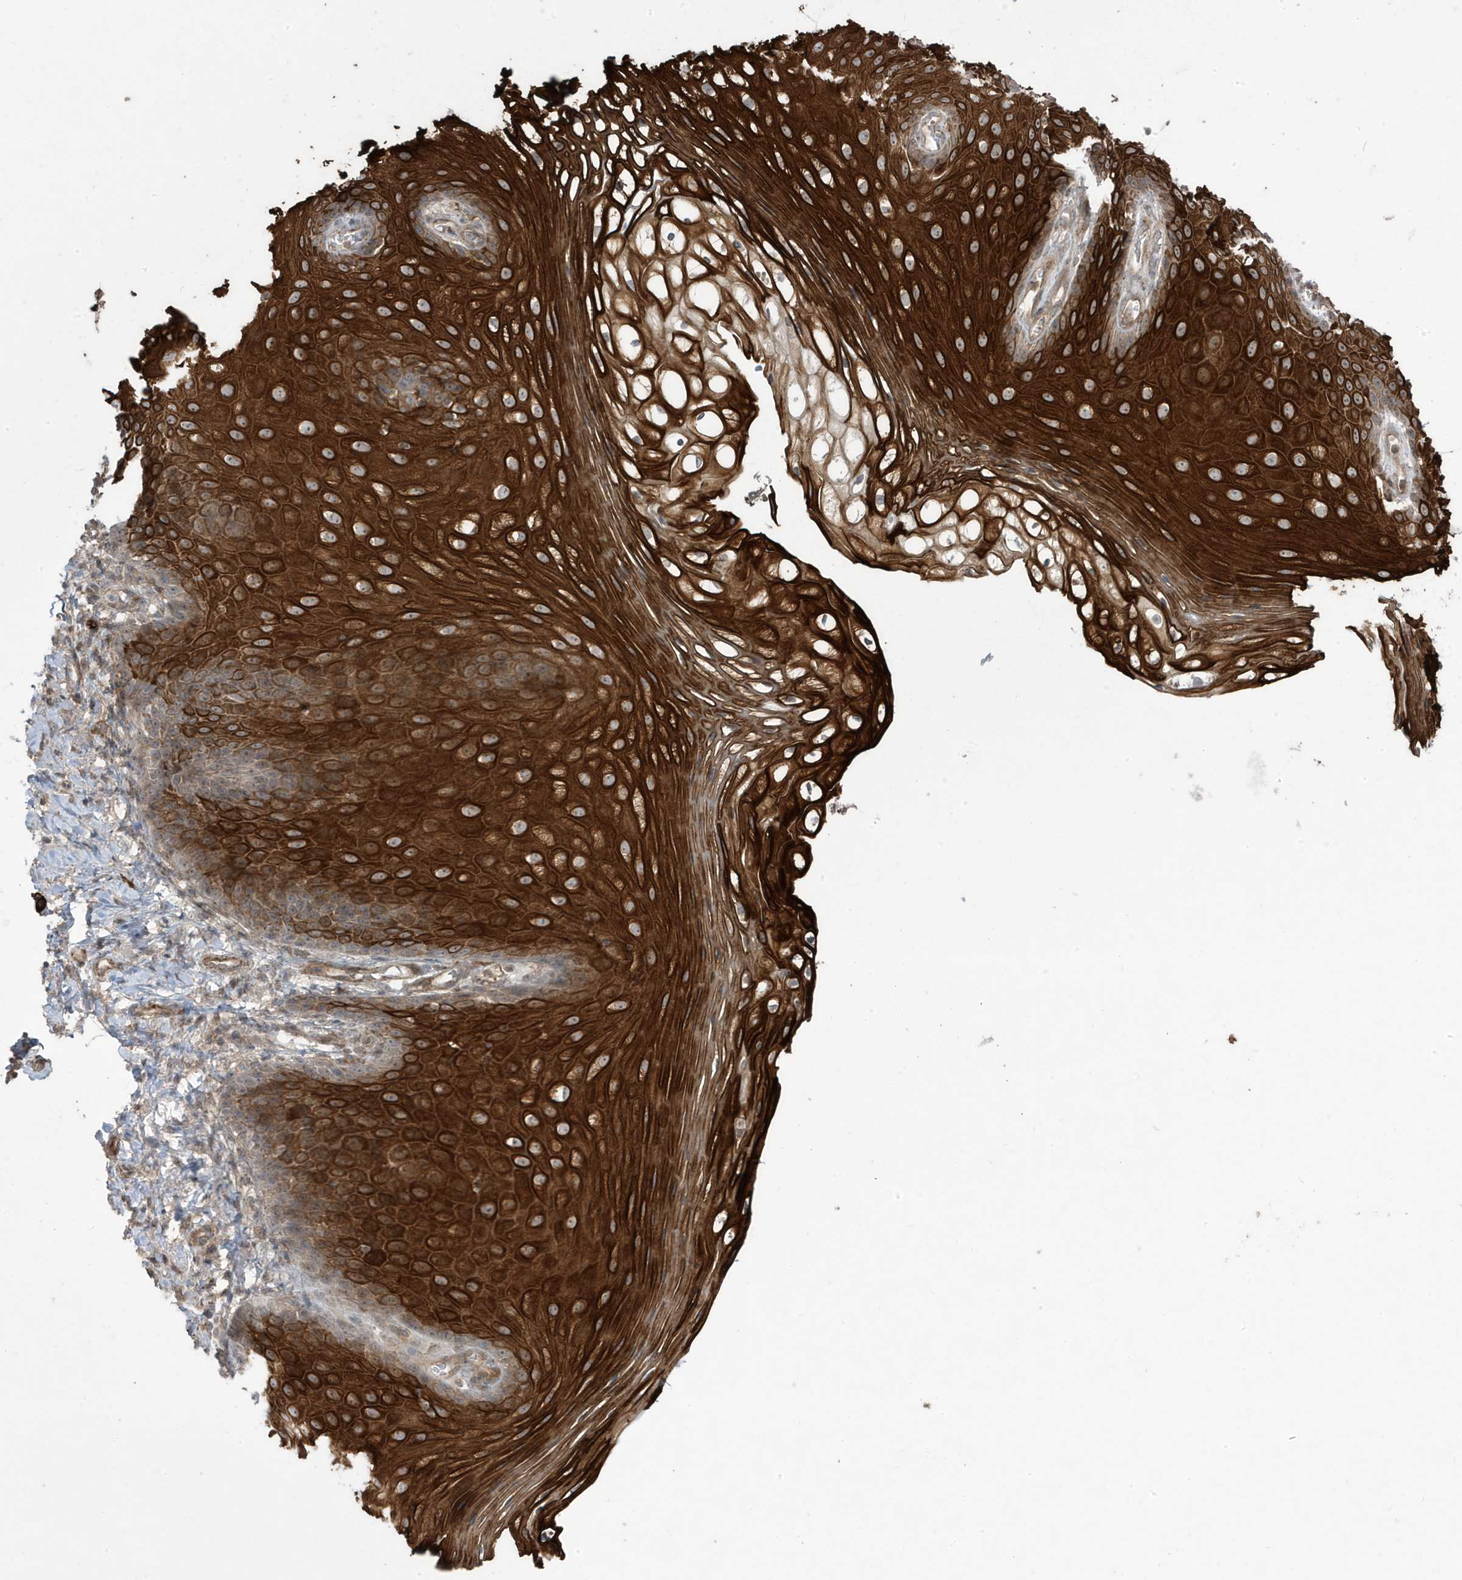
{"staining": {"intensity": "strong", "quantity": ">75%", "location": "cytoplasmic/membranous"}, "tissue": "vagina", "cell_type": "Squamous epithelial cells", "image_type": "normal", "snomed": [{"axis": "morphology", "description": "Normal tissue, NOS"}, {"axis": "topography", "description": "Vagina"}], "caption": "This is an image of IHC staining of unremarkable vagina, which shows strong staining in the cytoplasmic/membranous of squamous epithelial cells.", "gene": "CETN3", "patient": {"sex": "female", "age": 60}}